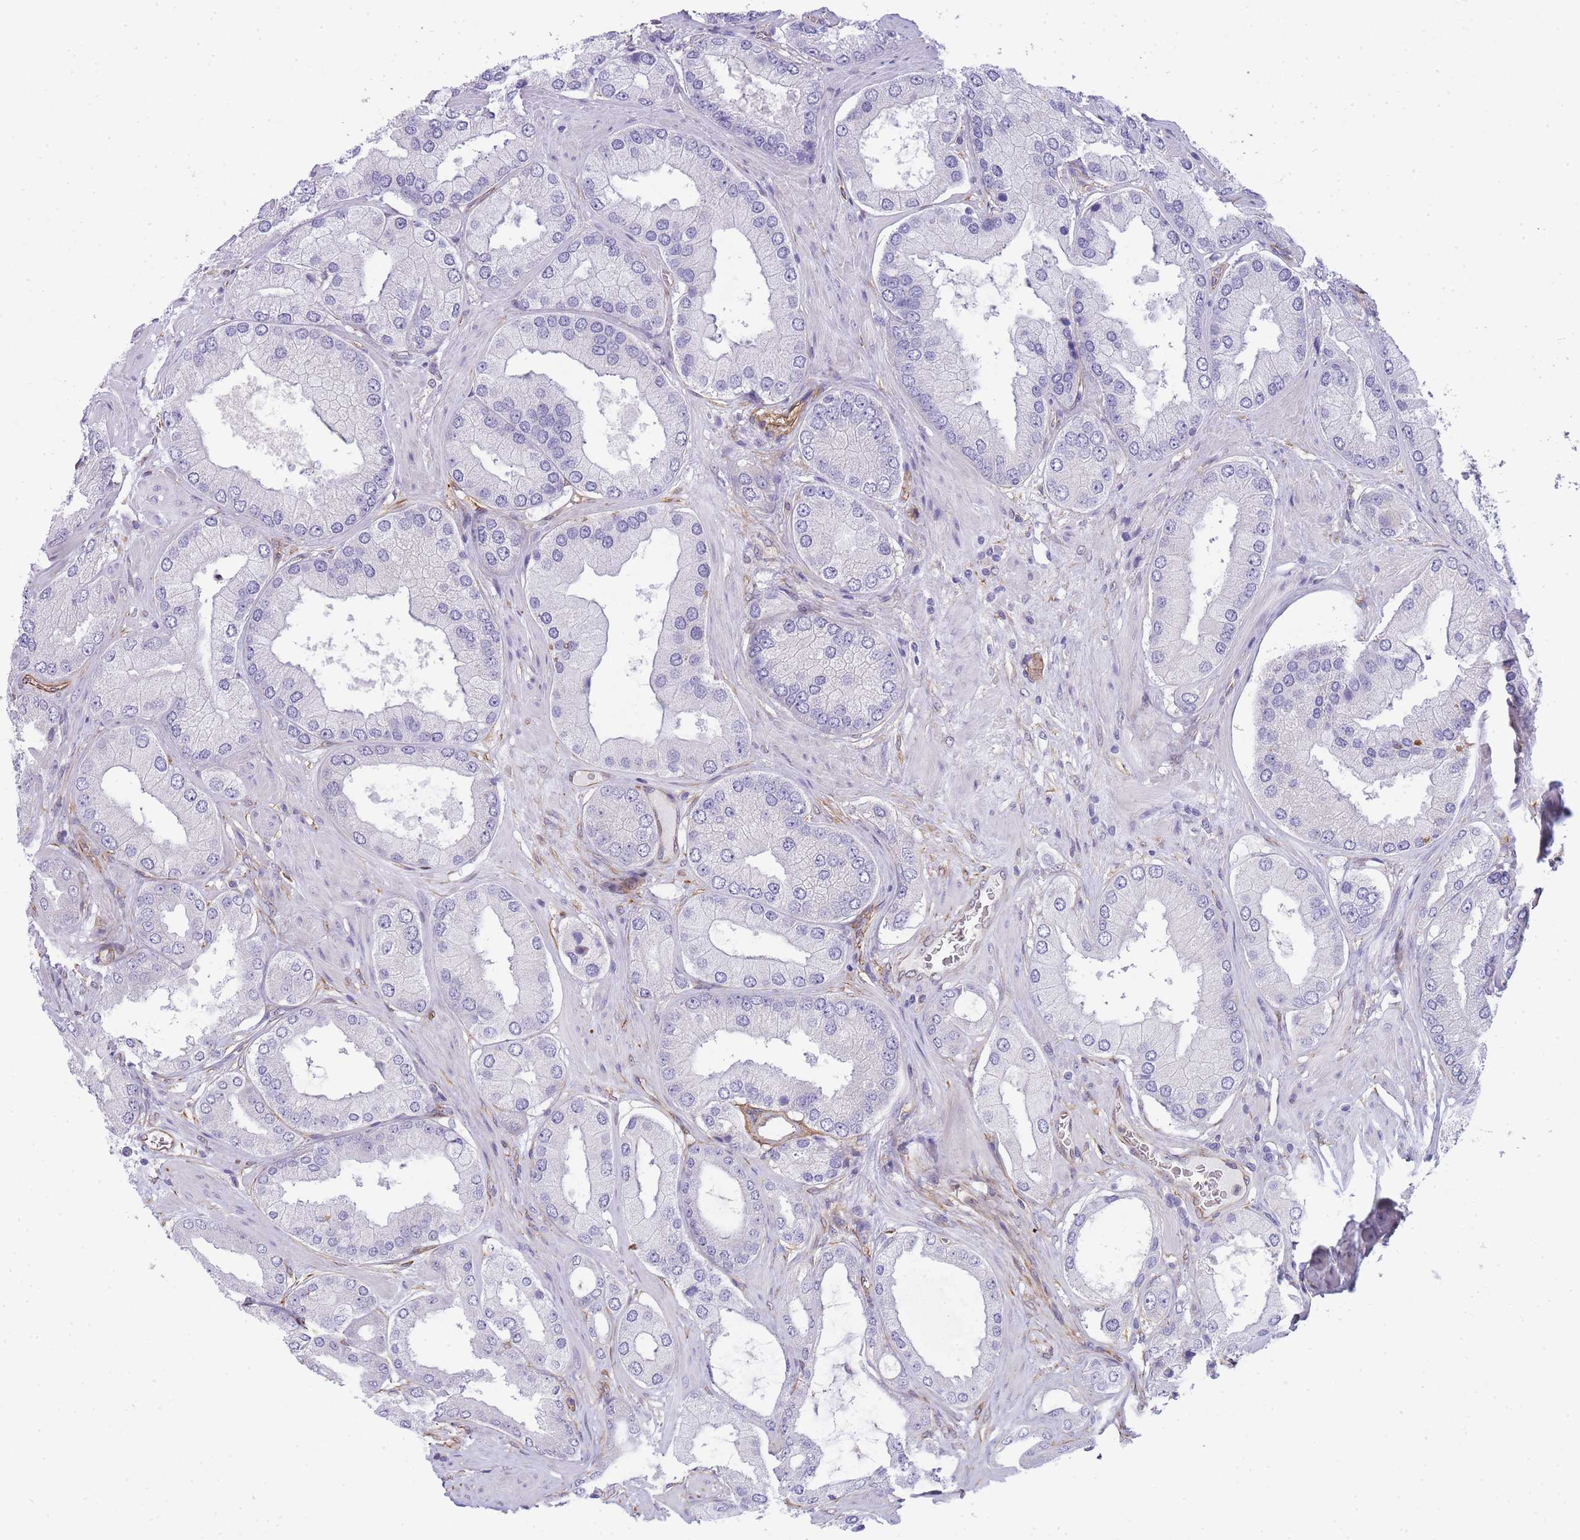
{"staining": {"intensity": "negative", "quantity": "none", "location": "none"}, "tissue": "prostate cancer", "cell_type": "Tumor cells", "image_type": "cancer", "snomed": [{"axis": "morphology", "description": "Adenocarcinoma, Low grade"}, {"axis": "topography", "description": "Prostate"}], "caption": "Histopathology image shows no significant protein expression in tumor cells of low-grade adenocarcinoma (prostate).", "gene": "ECPAS", "patient": {"sex": "male", "age": 42}}